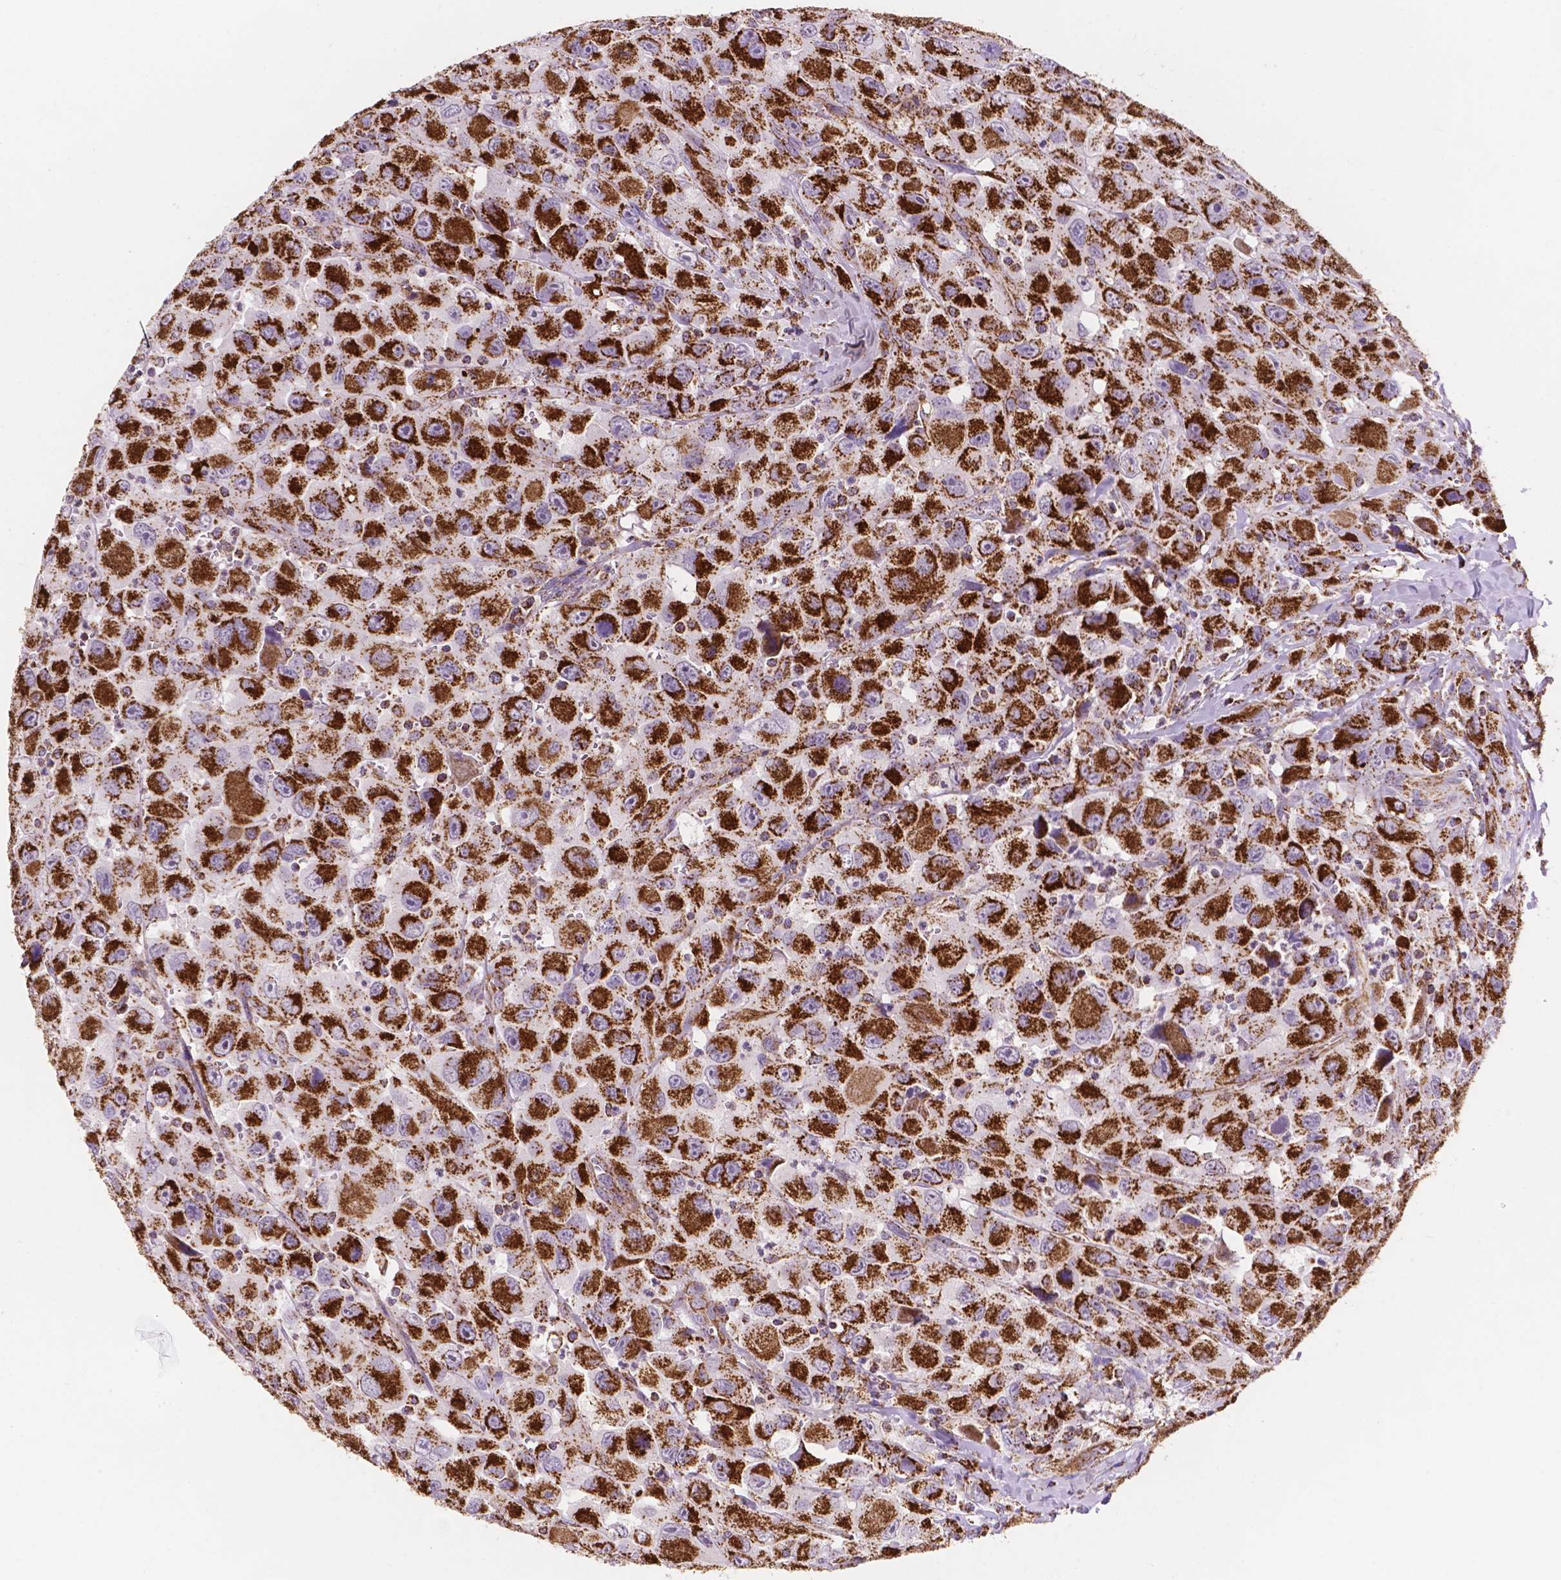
{"staining": {"intensity": "strong", "quantity": ">75%", "location": "cytoplasmic/membranous"}, "tissue": "head and neck cancer", "cell_type": "Tumor cells", "image_type": "cancer", "snomed": [{"axis": "morphology", "description": "Squamous cell carcinoma, NOS"}, {"axis": "morphology", "description": "Squamous cell carcinoma, metastatic, NOS"}, {"axis": "topography", "description": "Oral tissue"}, {"axis": "topography", "description": "Head-Neck"}], "caption": "Immunohistochemistry (IHC) (DAB (3,3'-diaminobenzidine)) staining of human head and neck squamous cell carcinoma reveals strong cytoplasmic/membranous protein expression in about >75% of tumor cells.", "gene": "HSPD1", "patient": {"sex": "female", "age": 85}}